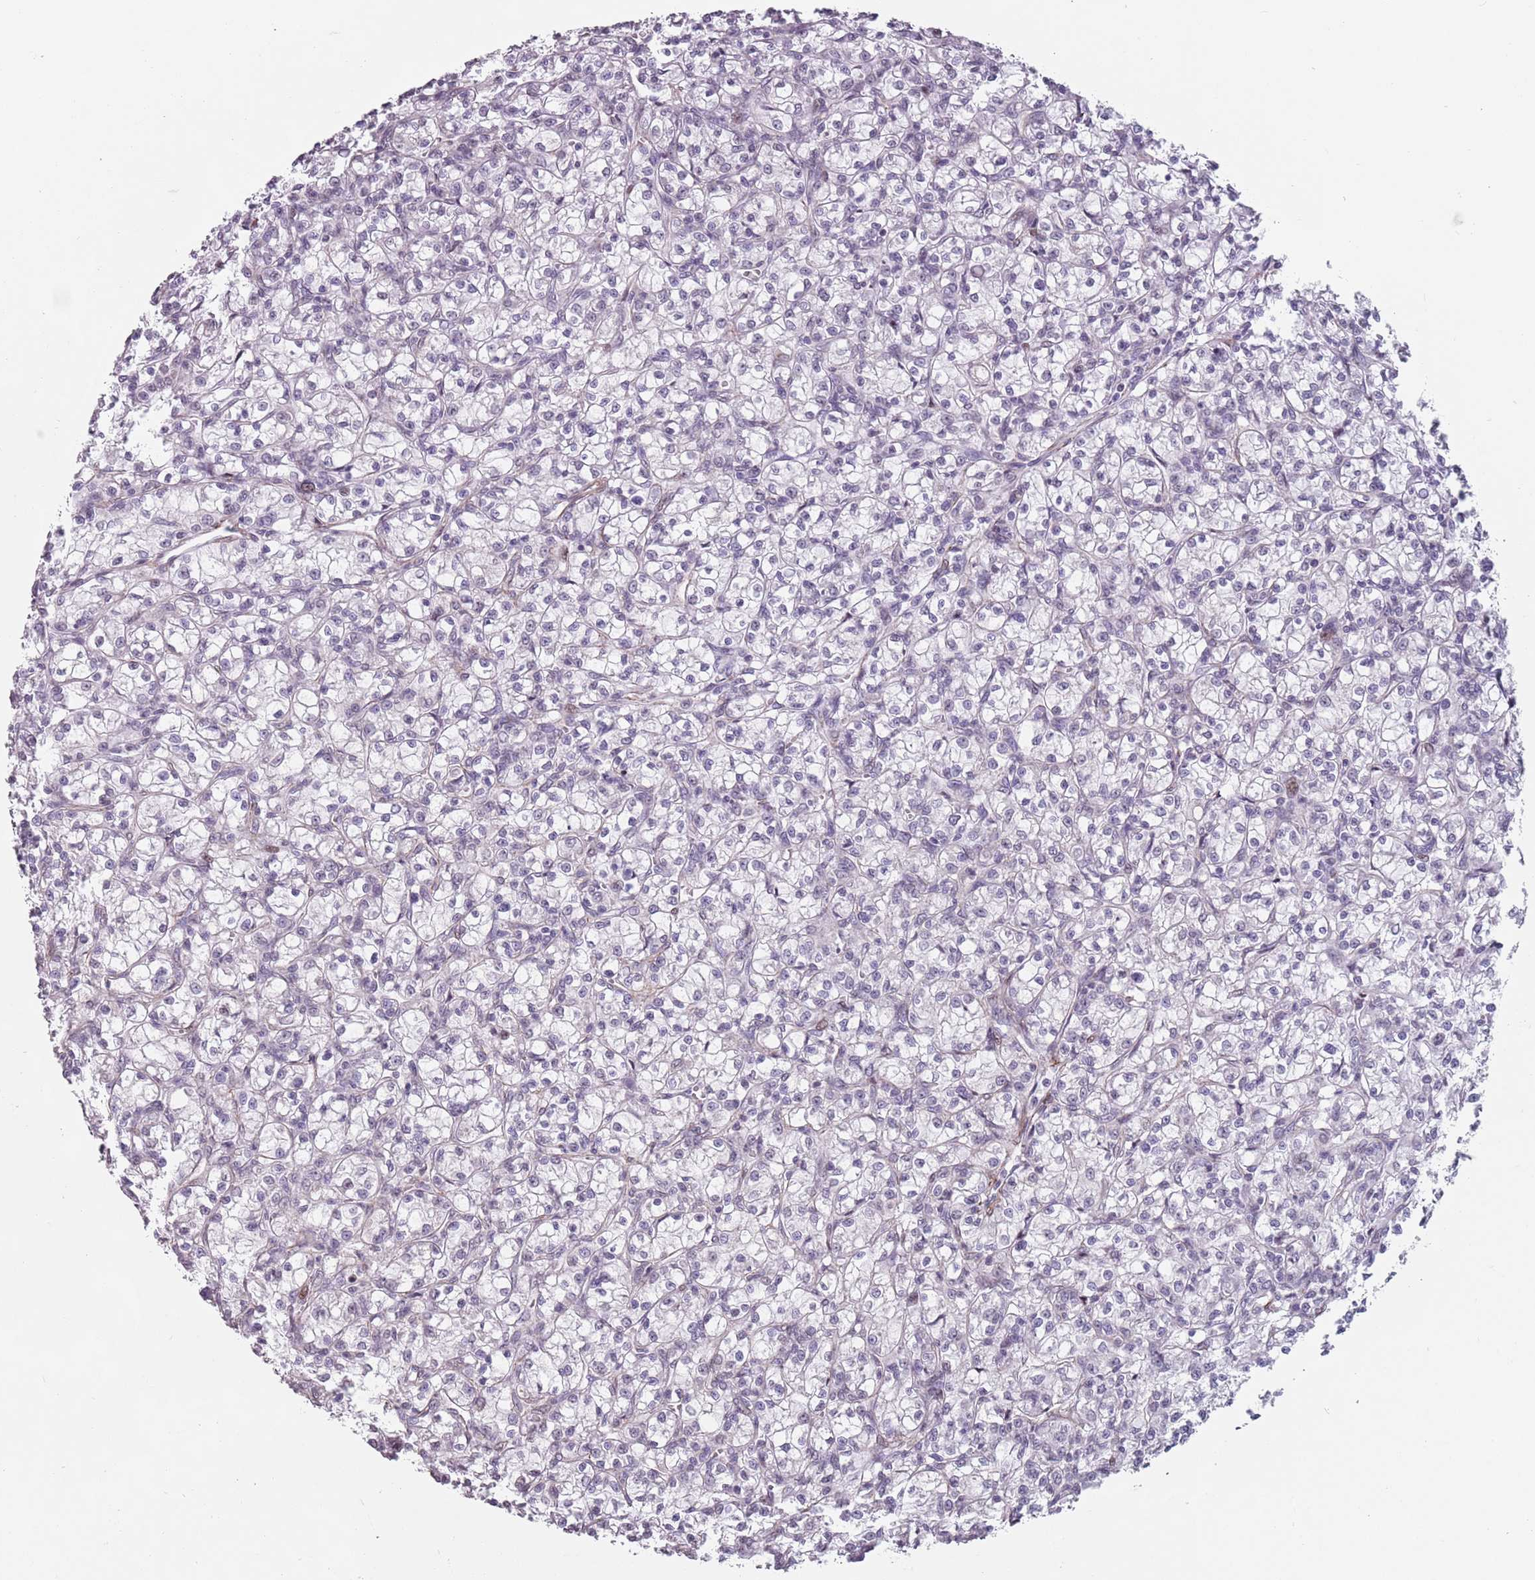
{"staining": {"intensity": "negative", "quantity": "none", "location": "none"}, "tissue": "renal cancer", "cell_type": "Tumor cells", "image_type": "cancer", "snomed": [{"axis": "morphology", "description": "Adenocarcinoma, NOS"}, {"axis": "topography", "description": "Kidney"}], "caption": "Tumor cells show no significant protein positivity in renal adenocarcinoma.", "gene": "TMC4", "patient": {"sex": "female", "age": 59}}